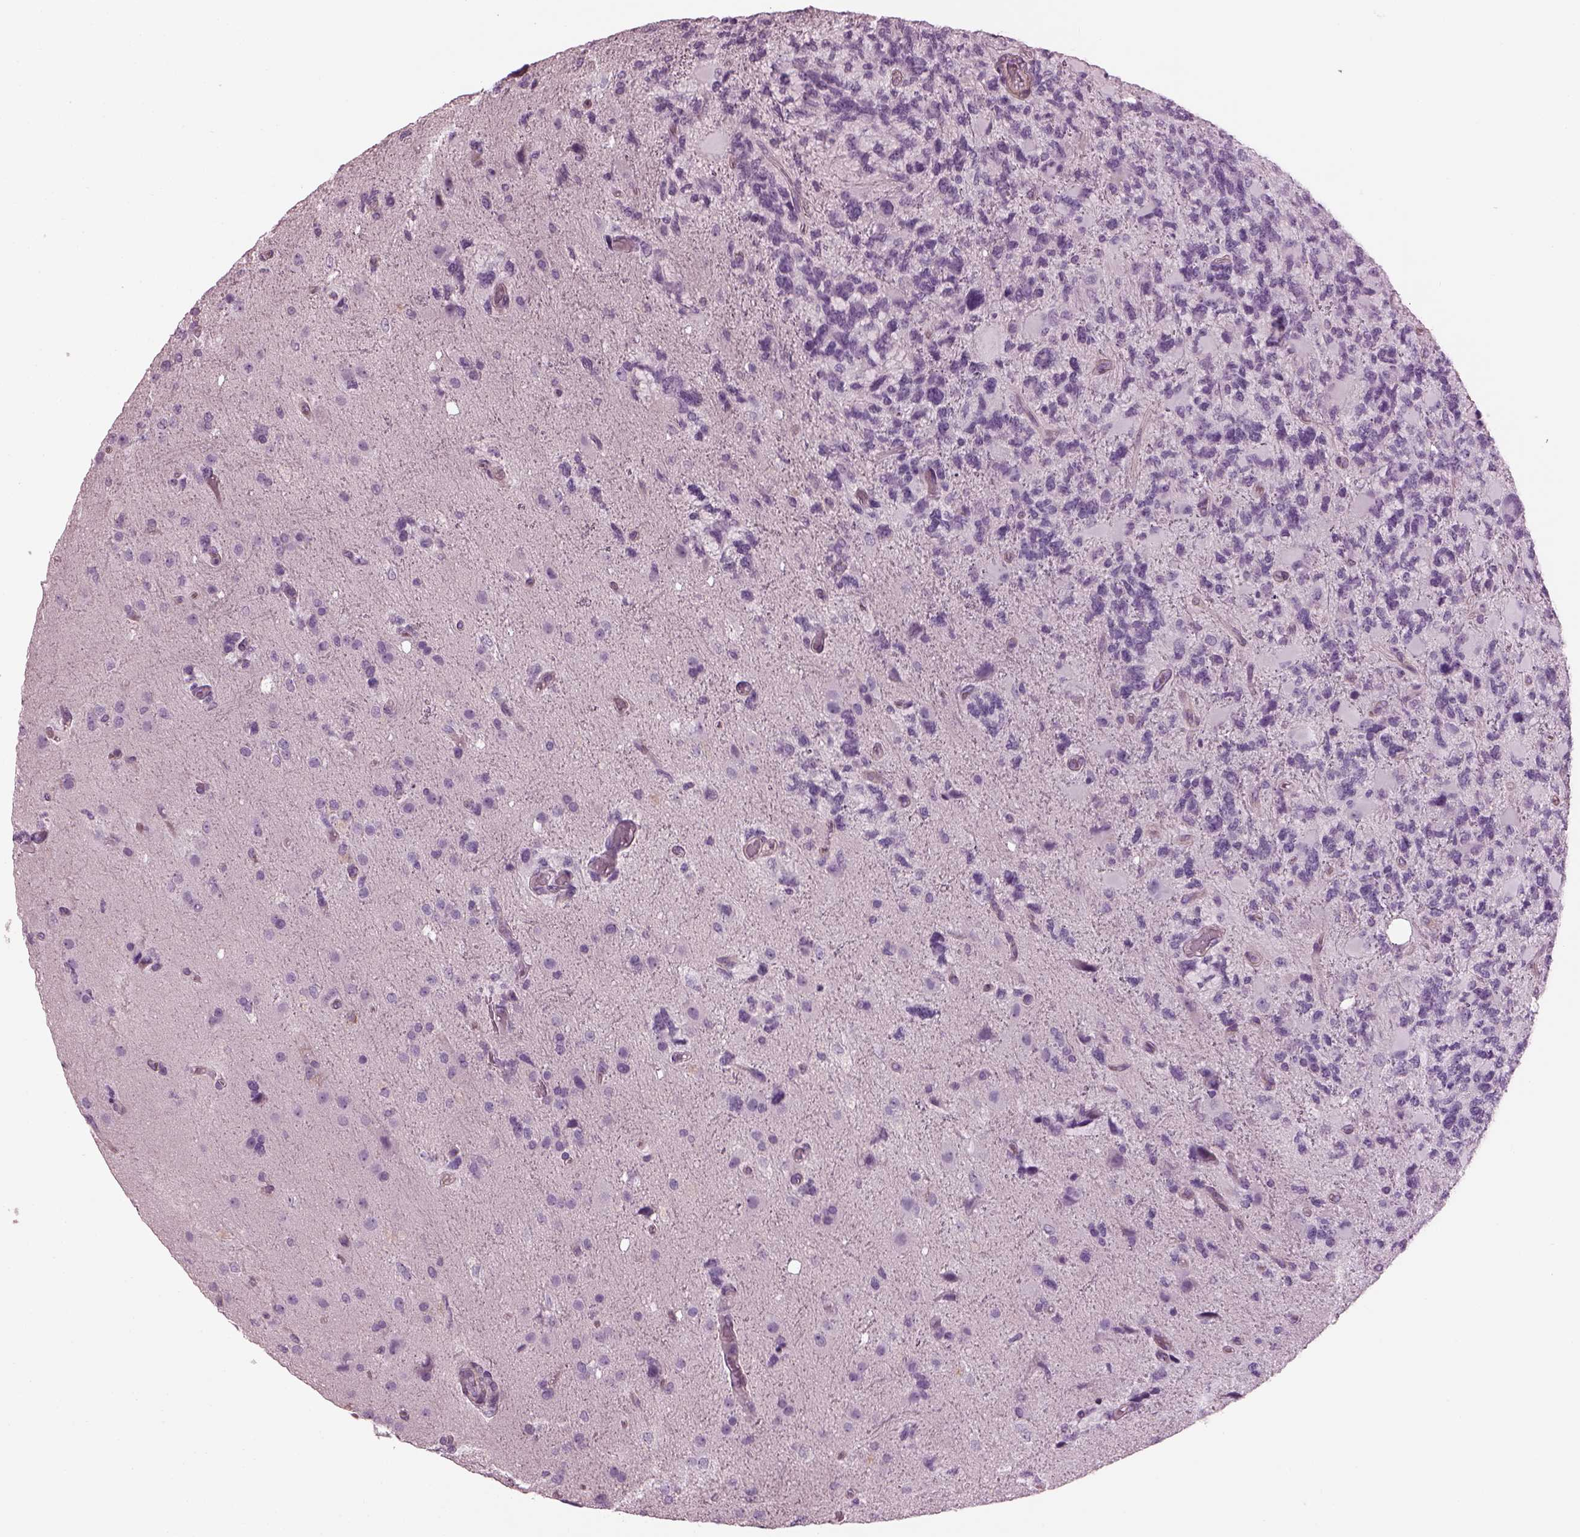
{"staining": {"intensity": "negative", "quantity": "none", "location": "none"}, "tissue": "glioma", "cell_type": "Tumor cells", "image_type": "cancer", "snomed": [{"axis": "morphology", "description": "Glioma, malignant, High grade"}, {"axis": "topography", "description": "Brain"}], "caption": "The micrograph displays no staining of tumor cells in glioma. (DAB (3,3'-diaminobenzidine) immunohistochemistry (IHC), high magnification).", "gene": "BFSP1", "patient": {"sex": "female", "age": 71}}